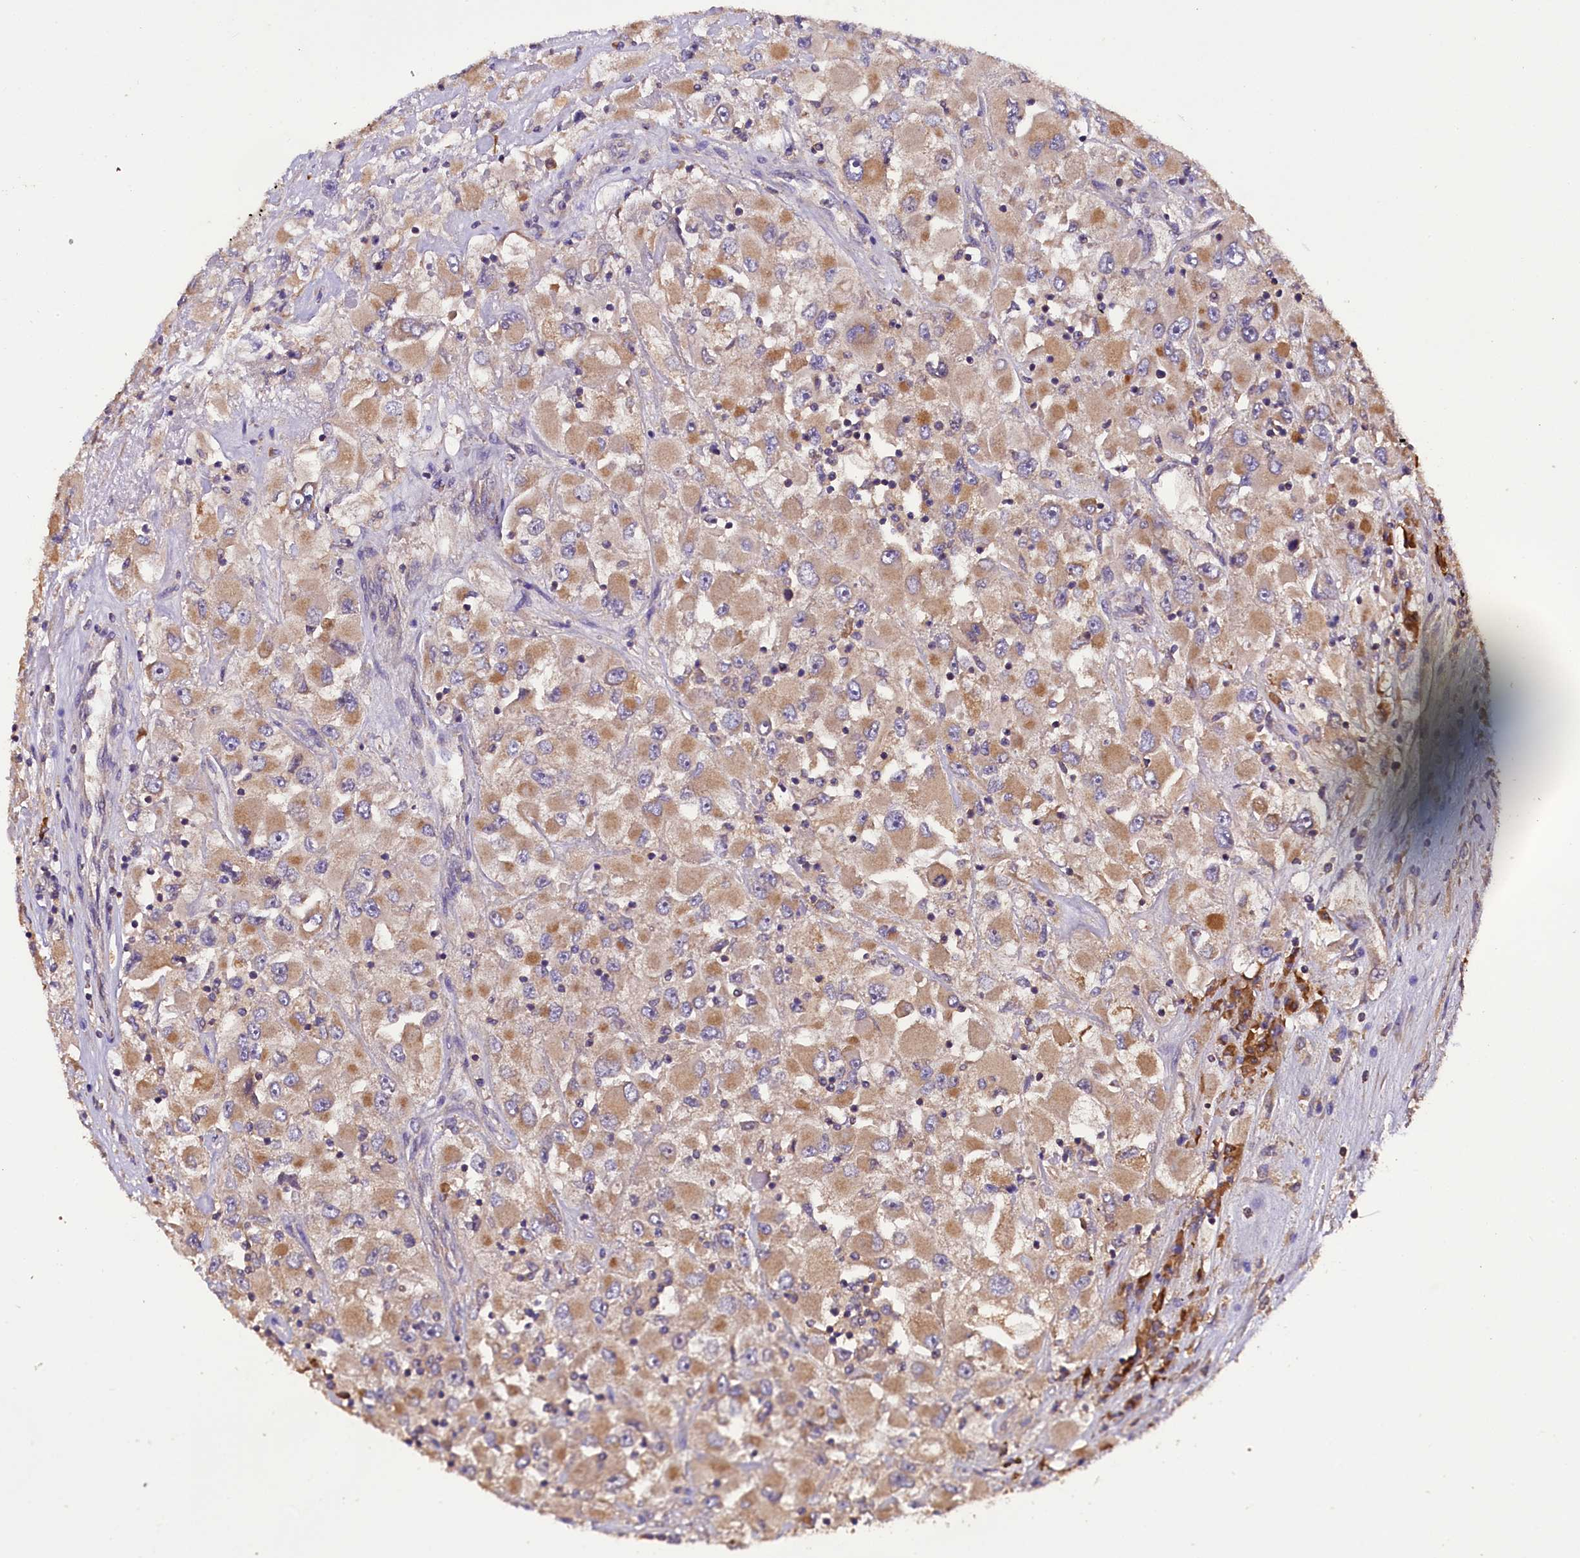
{"staining": {"intensity": "moderate", "quantity": ">75%", "location": "cytoplasmic/membranous"}, "tissue": "renal cancer", "cell_type": "Tumor cells", "image_type": "cancer", "snomed": [{"axis": "morphology", "description": "Adenocarcinoma, NOS"}, {"axis": "topography", "description": "Kidney"}], "caption": "This is a histology image of IHC staining of renal adenocarcinoma, which shows moderate positivity in the cytoplasmic/membranous of tumor cells.", "gene": "ENKD1", "patient": {"sex": "female", "age": 52}}